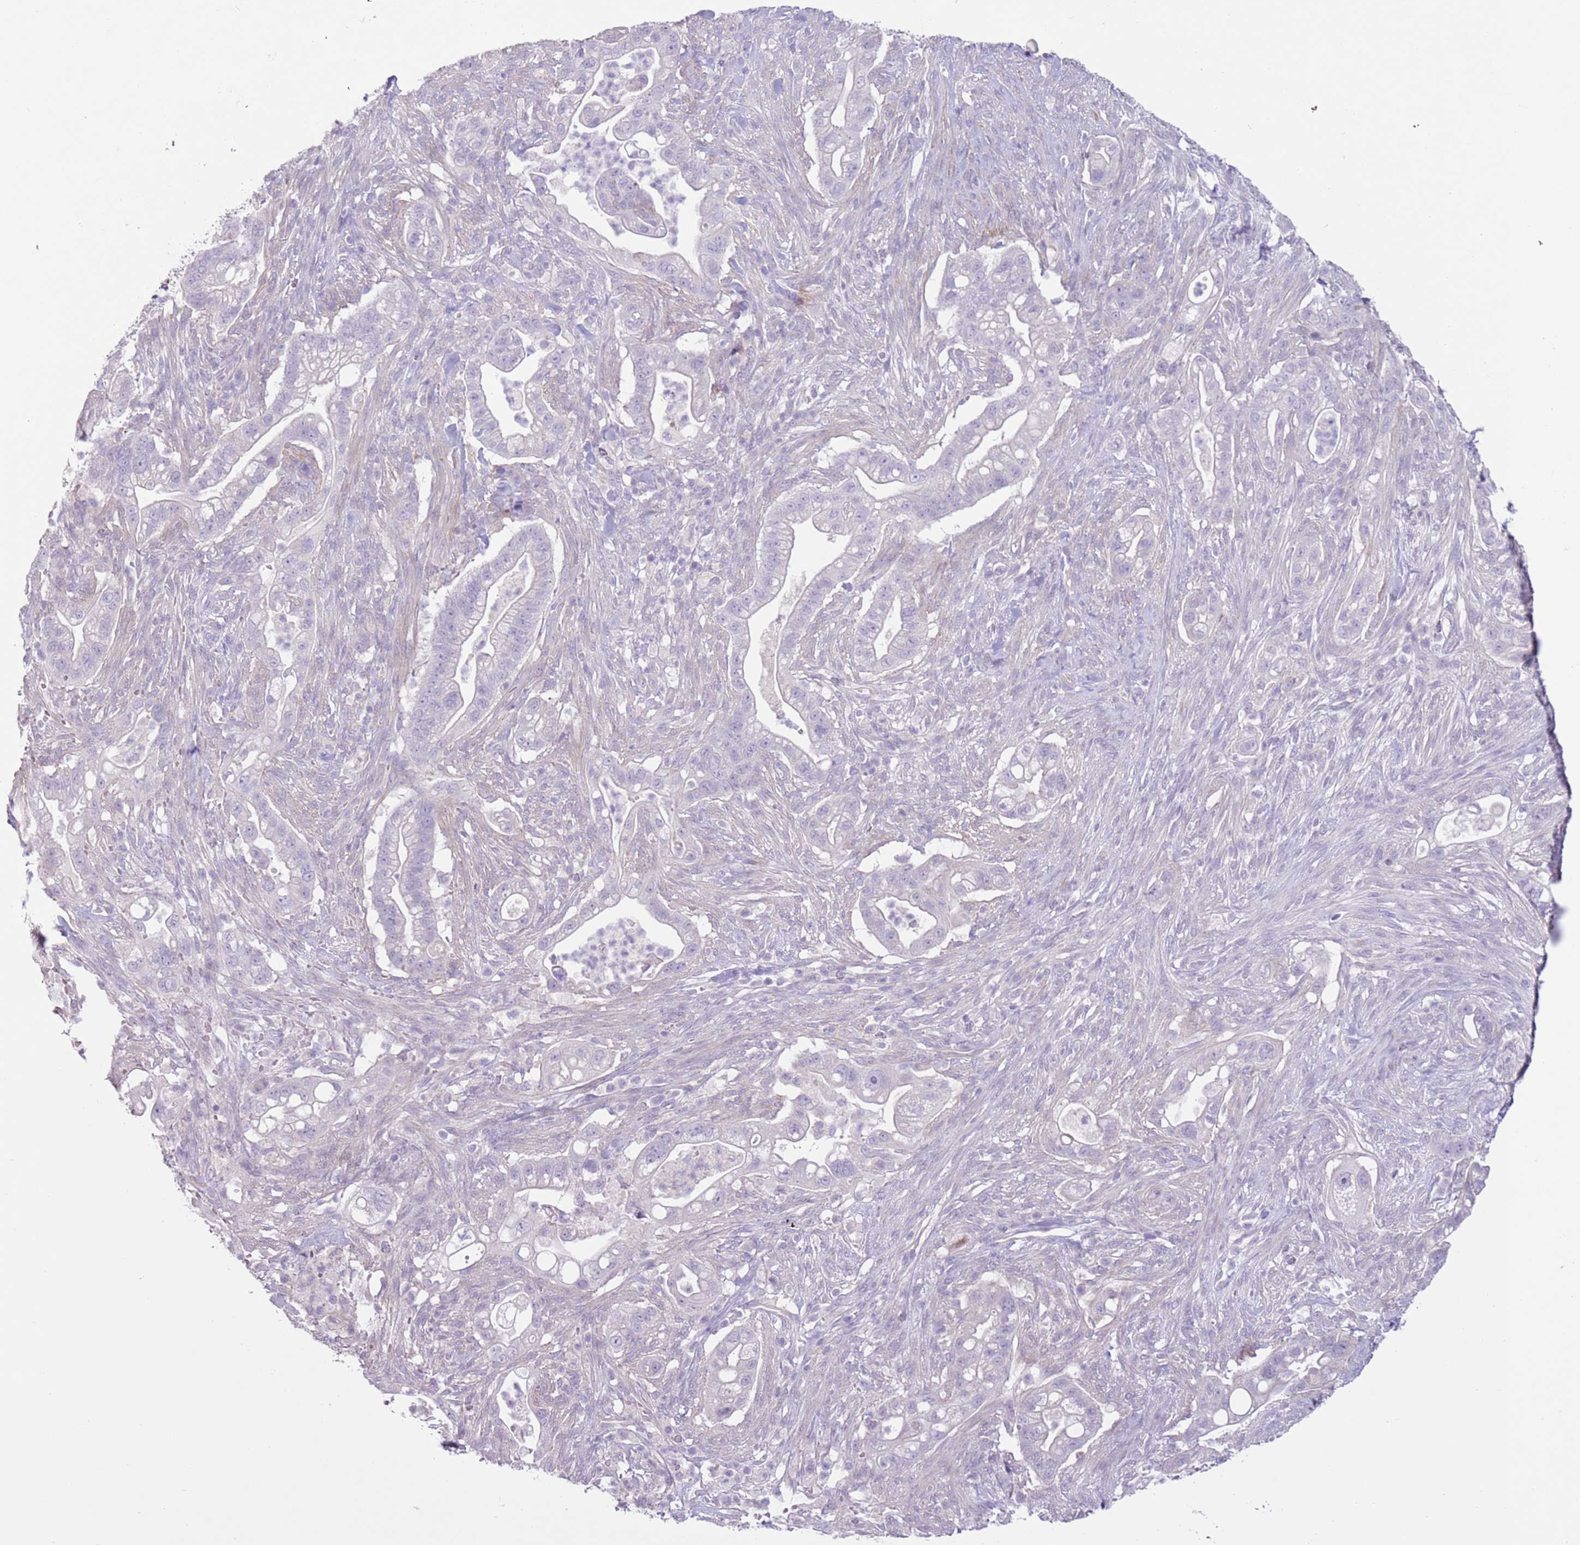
{"staining": {"intensity": "negative", "quantity": "none", "location": "none"}, "tissue": "pancreatic cancer", "cell_type": "Tumor cells", "image_type": "cancer", "snomed": [{"axis": "morphology", "description": "Adenocarcinoma, NOS"}, {"axis": "topography", "description": "Pancreas"}], "caption": "Immunohistochemical staining of human adenocarcinoma (pancreatic) shows no significant positivity in tumor cells.", "gene": "ZNF239", "patient": {"sex": "male", "age": 44}}